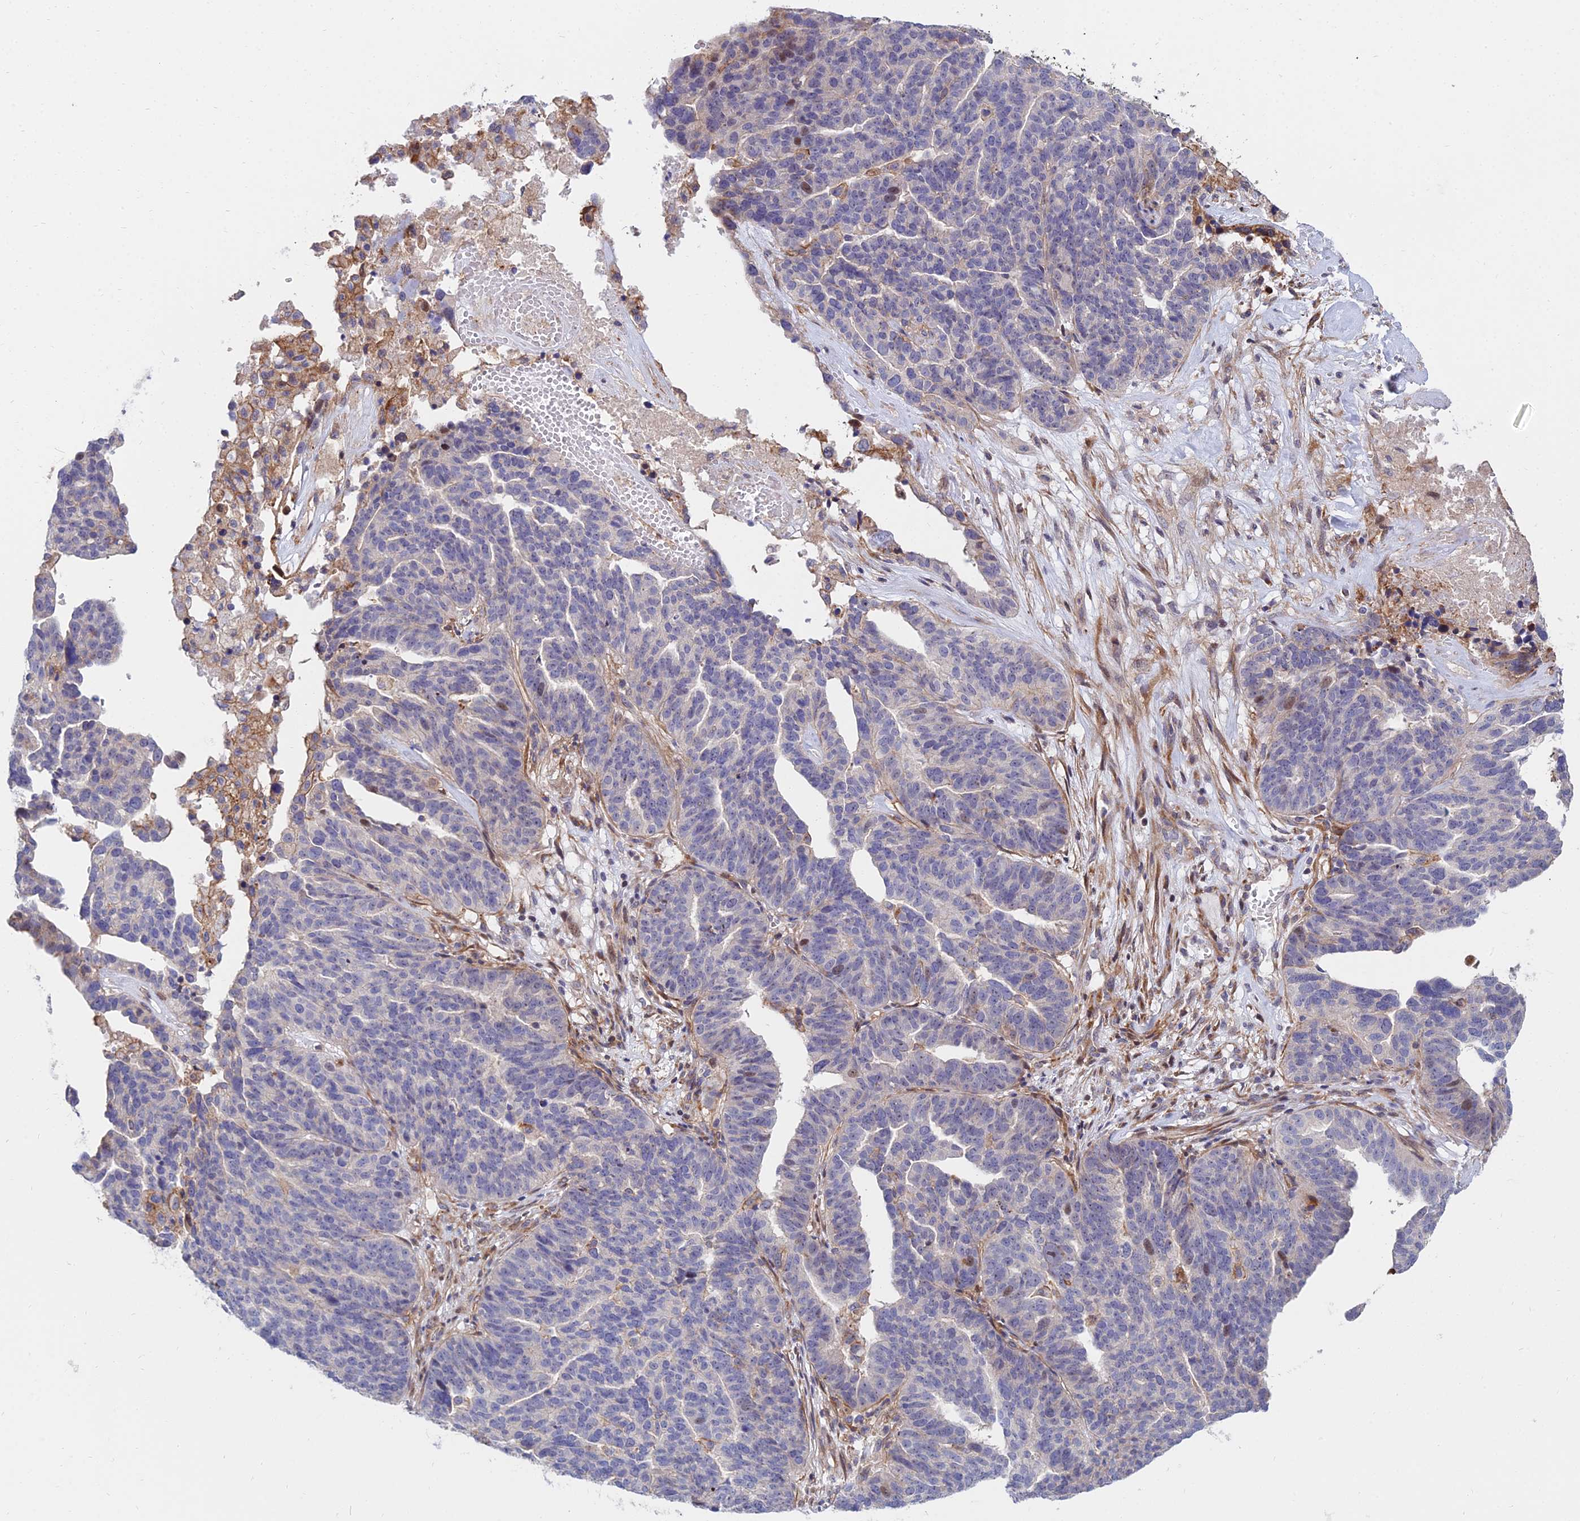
{"staining": {"intensity": "negative", "quantity": "none", "location": "none"}, "tissue": "ovarian cancer", "cell_type": "Tumor cells", "image_type": "cancer", "snomed": [{"axis": "morphology", "description": "Cystadenocarcinoma, serous, NOS"}, {"axis": "topography", "description": "Ovary"}], "caption": "Human serous cystadenocarcinoma (ovarian) stained for a protein using immunohistochemistry reveals no staining in tumor cells.", "gene": "TRIM43B", "patient": {"sex": "female", "age": 59}}